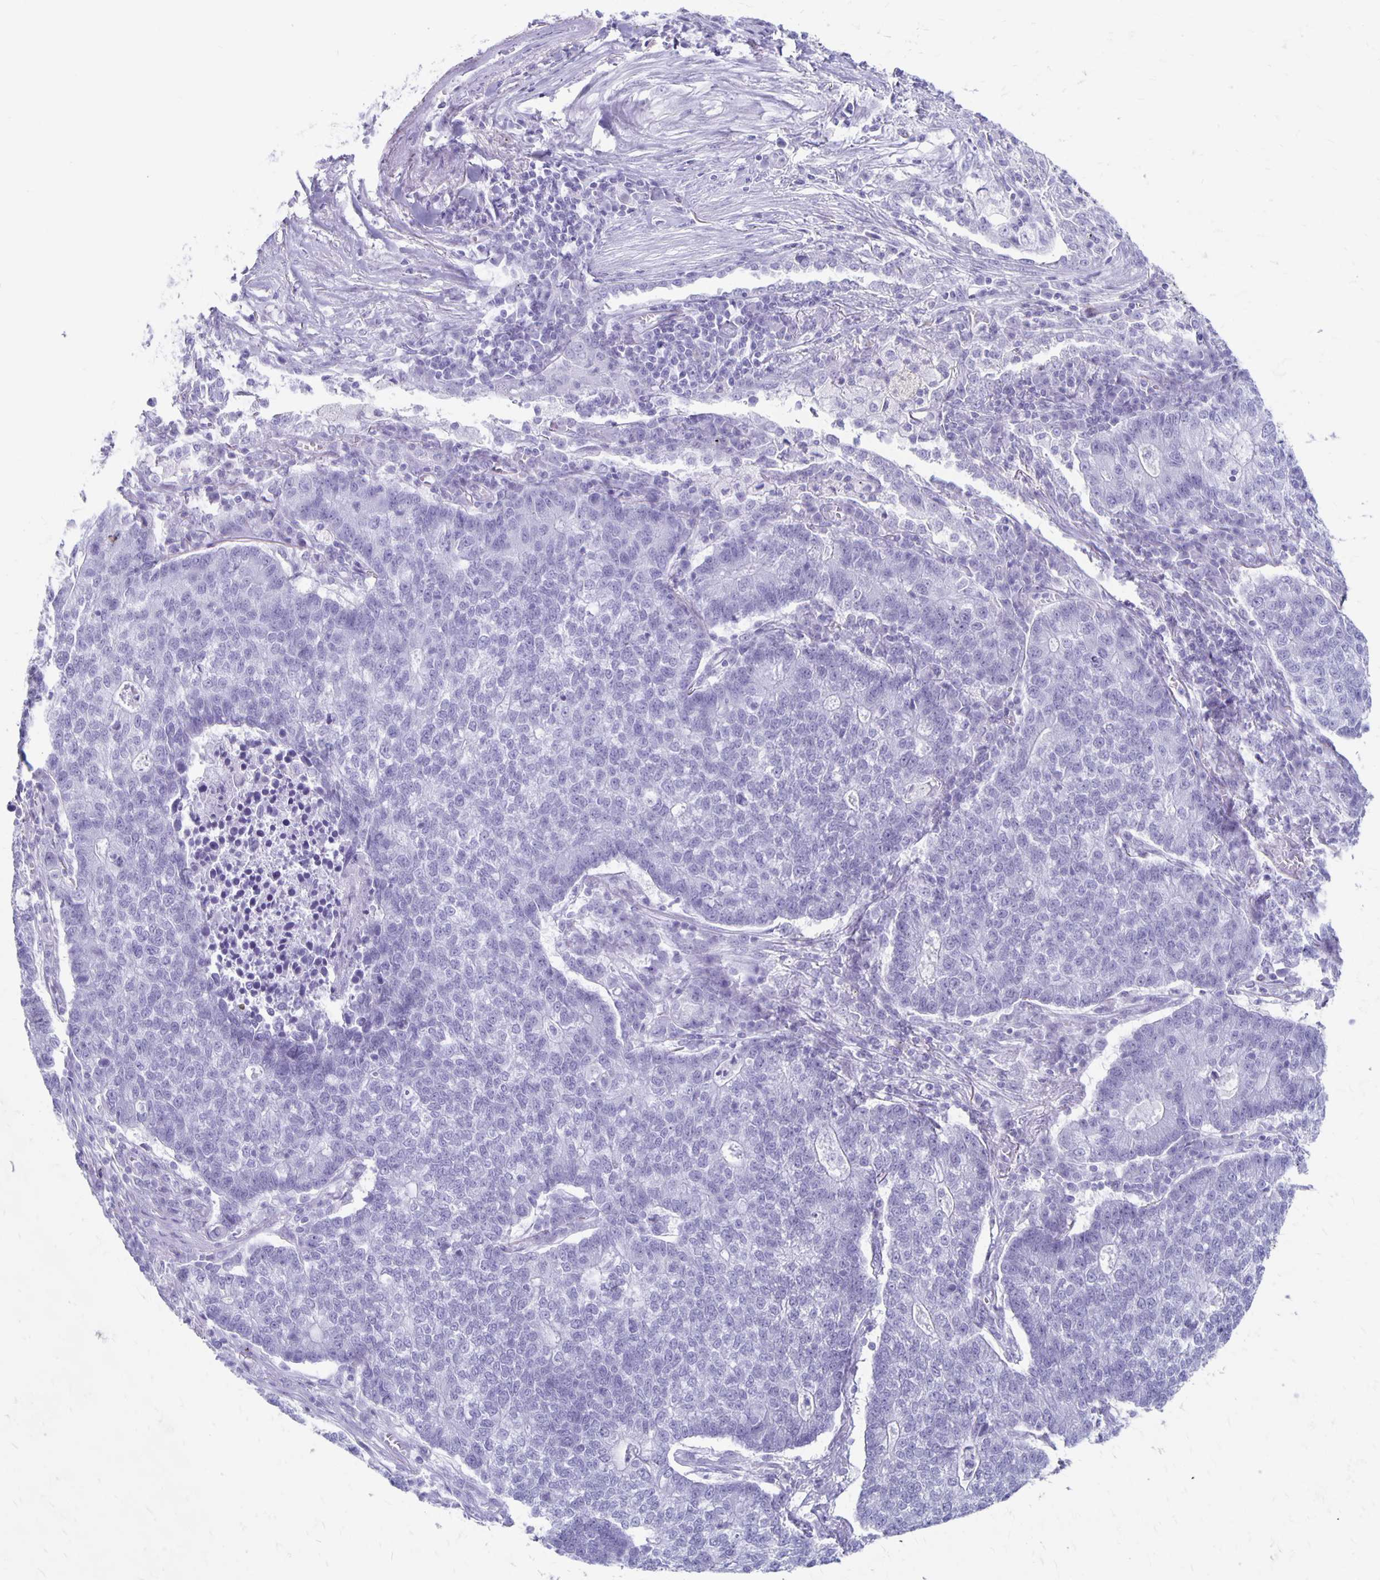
{"staining": {"intensity": "negative", "quantity": "none", "location": "none"}, "tissue": "lung cancer", "cell_type": "Tumor cells", "image_type": "cancer", "snomed": [{"axis": "morphology", "description": "Adenocarcinoma, NOS"}, {"axis": "topography", "description": "Lung"}], "caption": "Image shows no significant protein expression in tumor cells of lung adenocarcinoma.", "gene": "MAGEC2", "patient": {"sex": "male", "age": 57}}